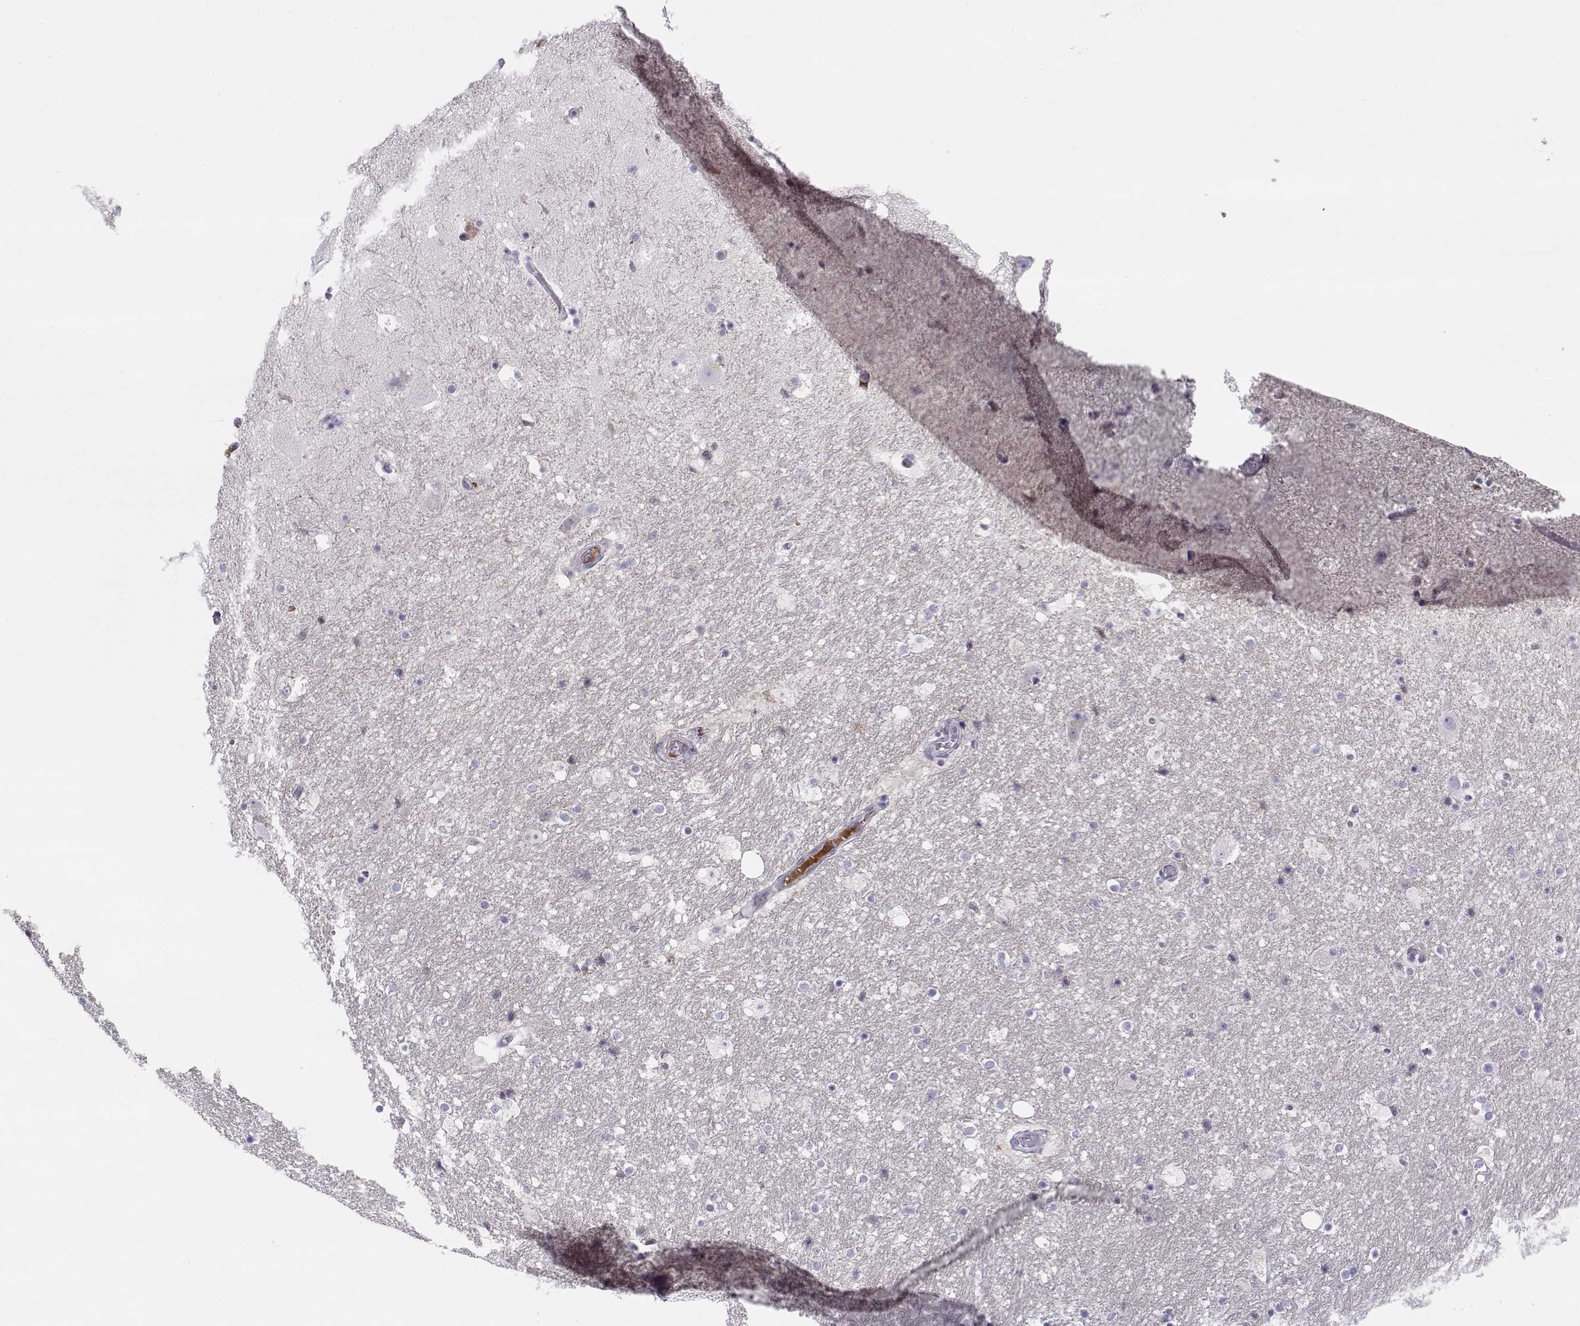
{"staining": {"intensity": "negative", "quantity": "none", "location": "none"}, "tissue": "hippocampus", "cell_type": "Glial cells", "image_type": "normal", "snomed": [{"axis": "morphology", "description": "Normal tissue, NOS"}, {"axis": "topography", "description": "Hippocampus"}], "caption": "High power microscopy histopathology image of an immunohistochemistry micrograph of normal hippocampus, revealing no significant expression in glial cells.", "gene": "SLCO6A1", "patient": {"sex": "male", "age": 51}}